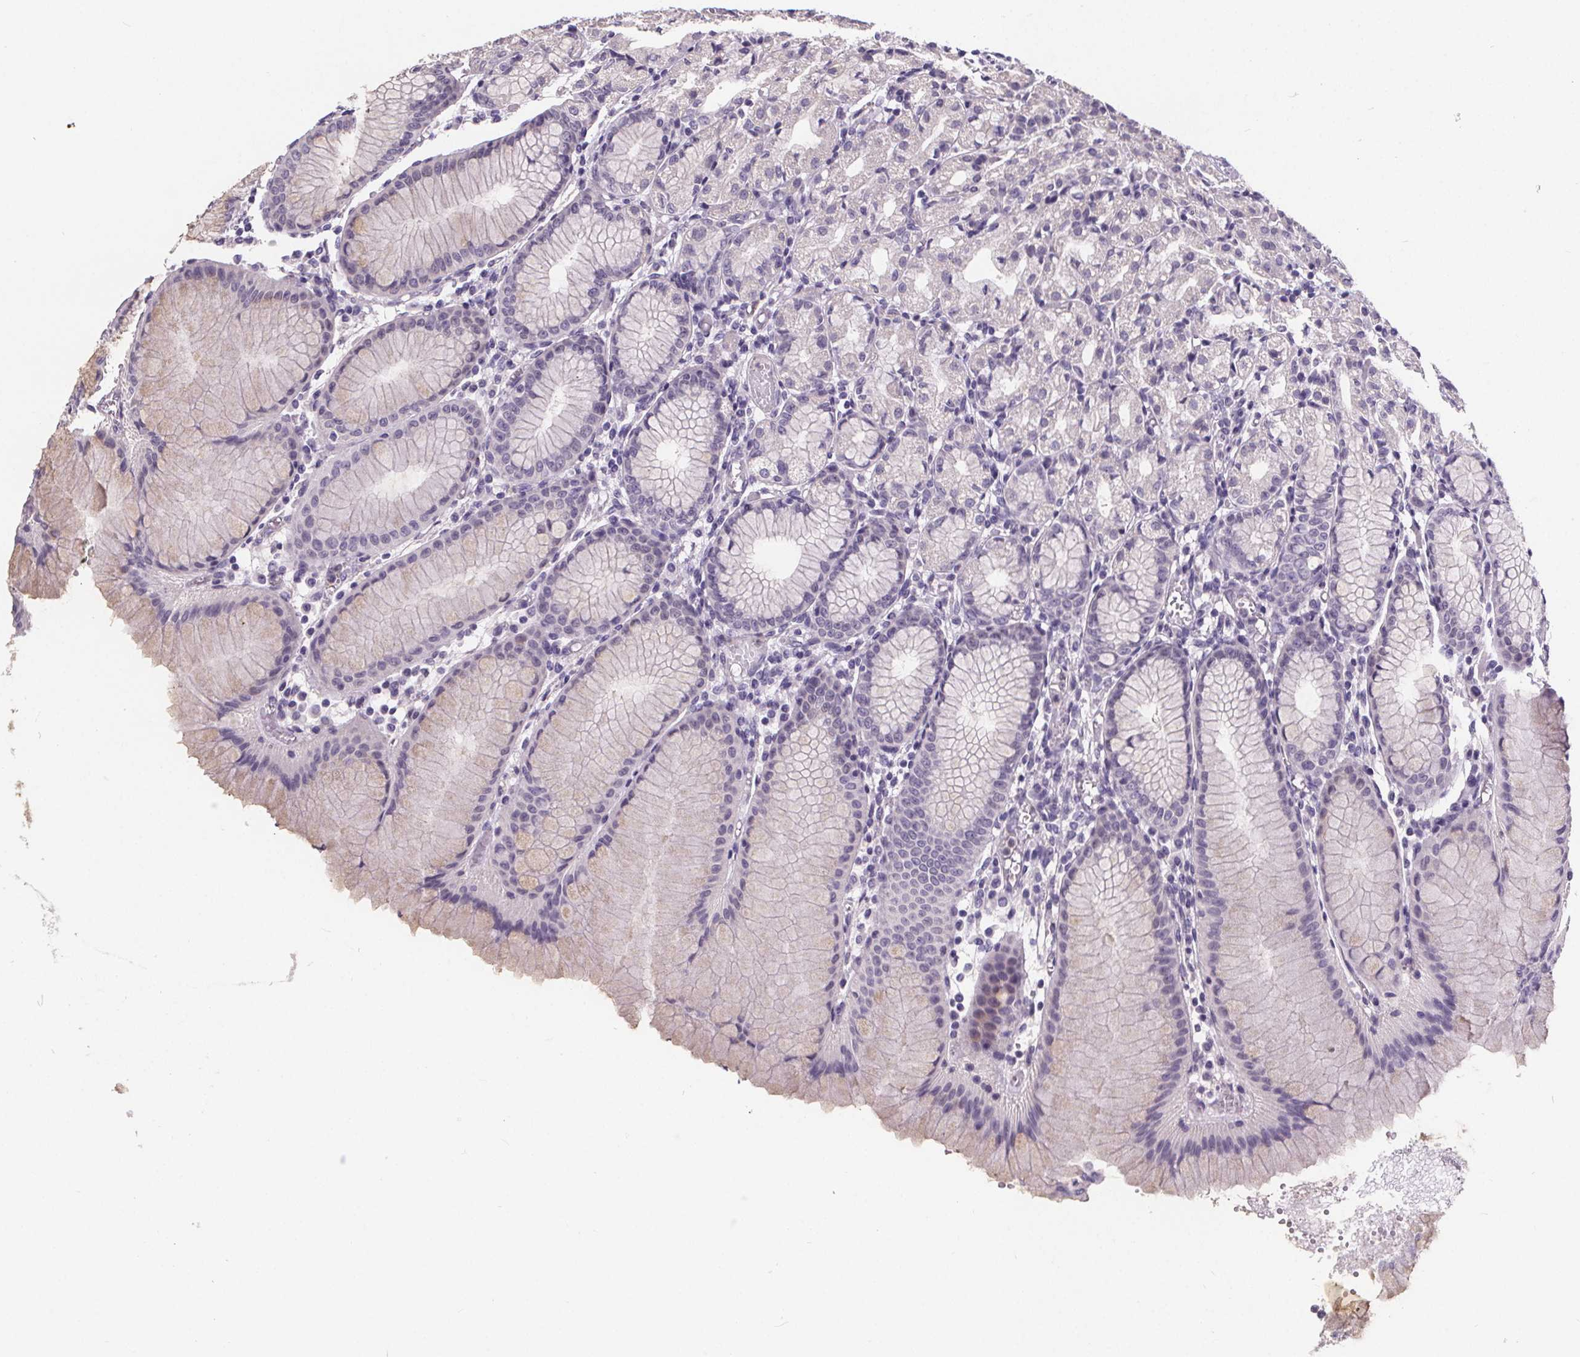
{"staining": {"intensity": "negative", "quantity": "none", "location": "none"}, "tissue": "stomach", "cell_type": "Glandular cells", "image_type": "normal", "snomed": [{"axis": "morphology", "description": "Normal tissue, NOS"}, {"axis": "topography", "description": "Stomach"}], "caption": "Photomicrograph shows no significant protein positivity in glandular cells of benign stomach. (Immunohistochemistry, brightfield microscopy, high magnification).", "gene": "ATP6V1D", "patient": {"sex": "female", "age": 57}}